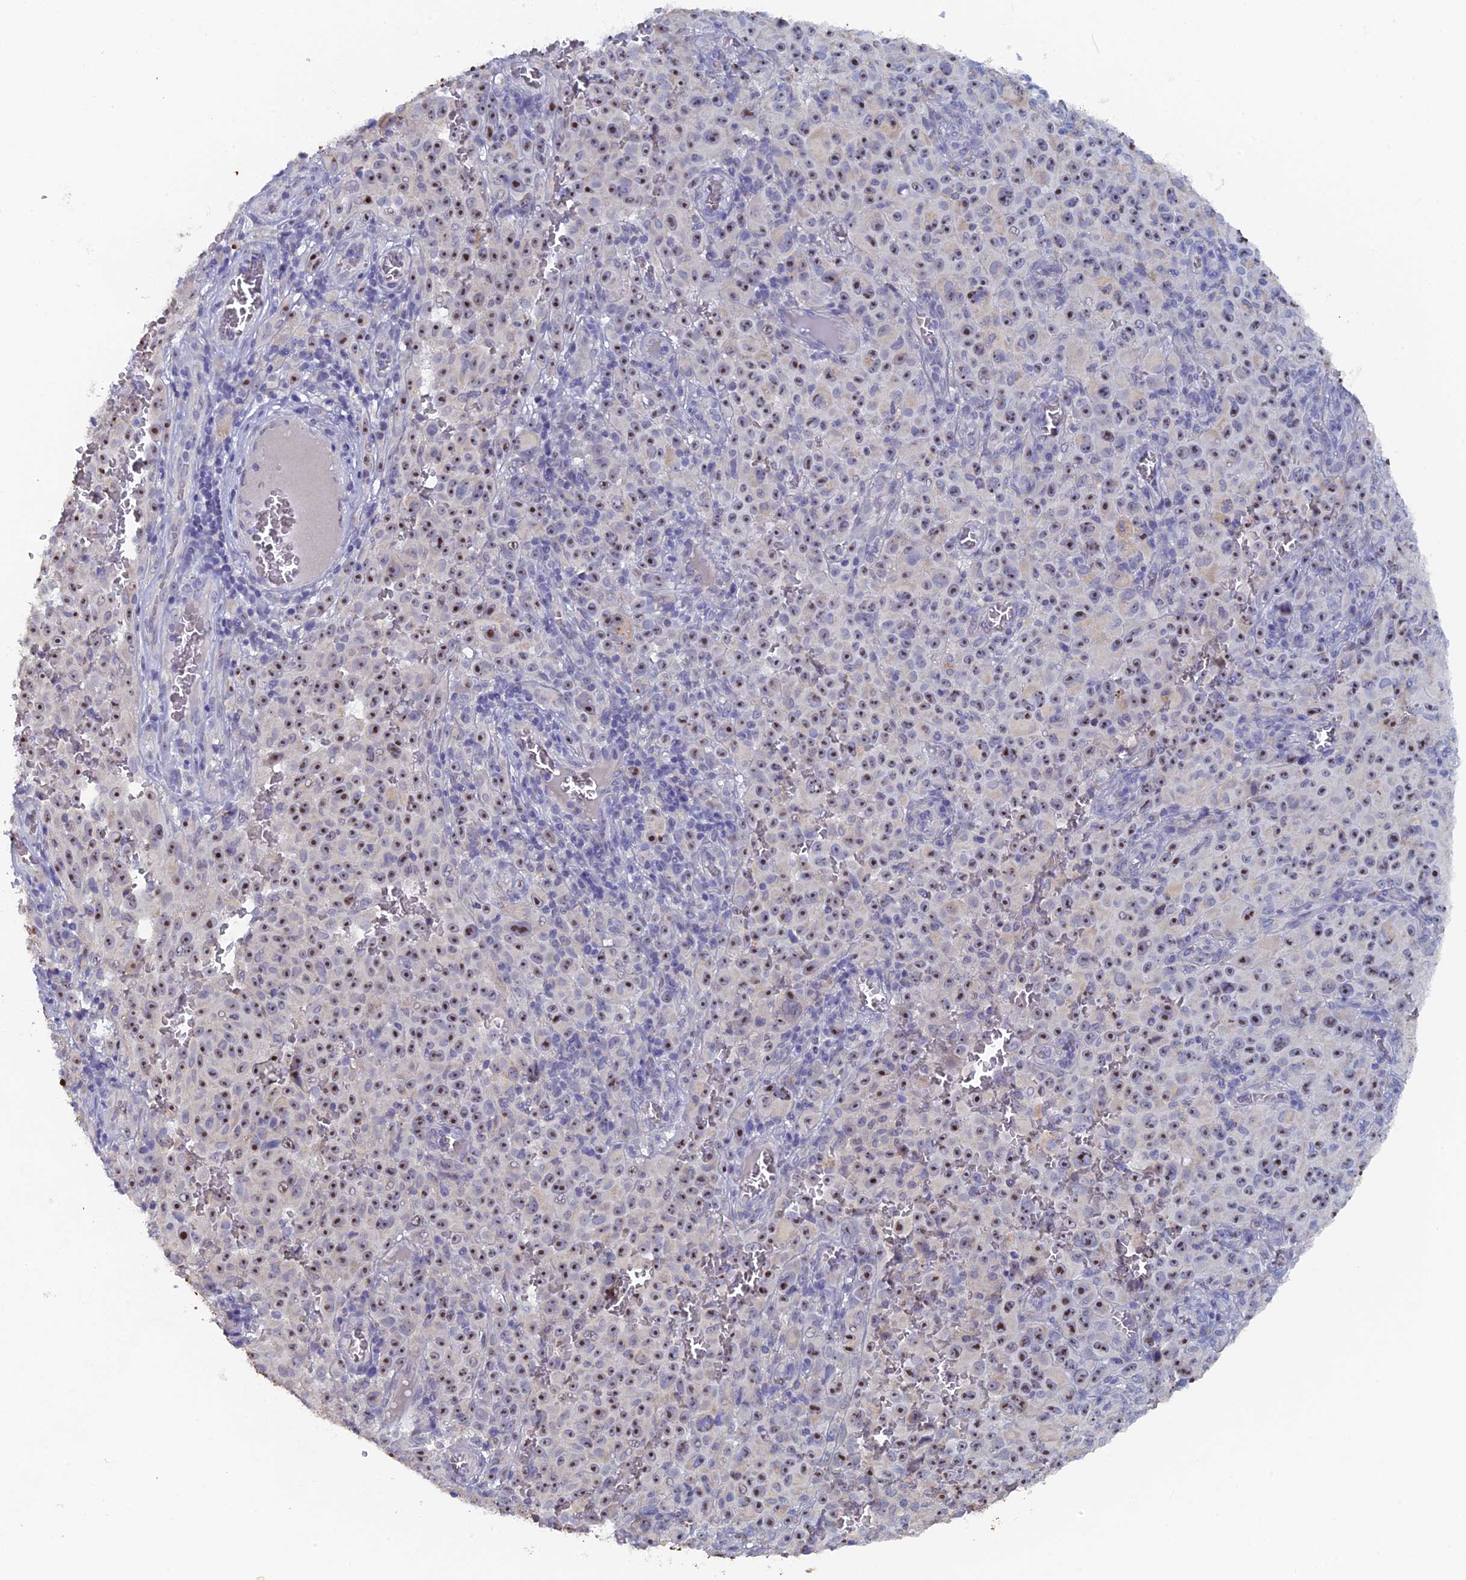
{"staining": {"intensity": "moderate", "quantity": ">75%", "location": "nuclear"}, "tissue": "melanoma", "cell_type": "Tumor cells", "image_type": "cancer", "snomed": [{"axis": "morphology", "description": "Malignant melanoma, NOS"}, {"axis": "topography", "description": "Skin"}], "caption": "A brown stain labels moderate nuclear expression of a protein in human malignant melanoma tumor cells.", "gene": "SRFBP1", "patient": {"sex": "female", "age": 82}}